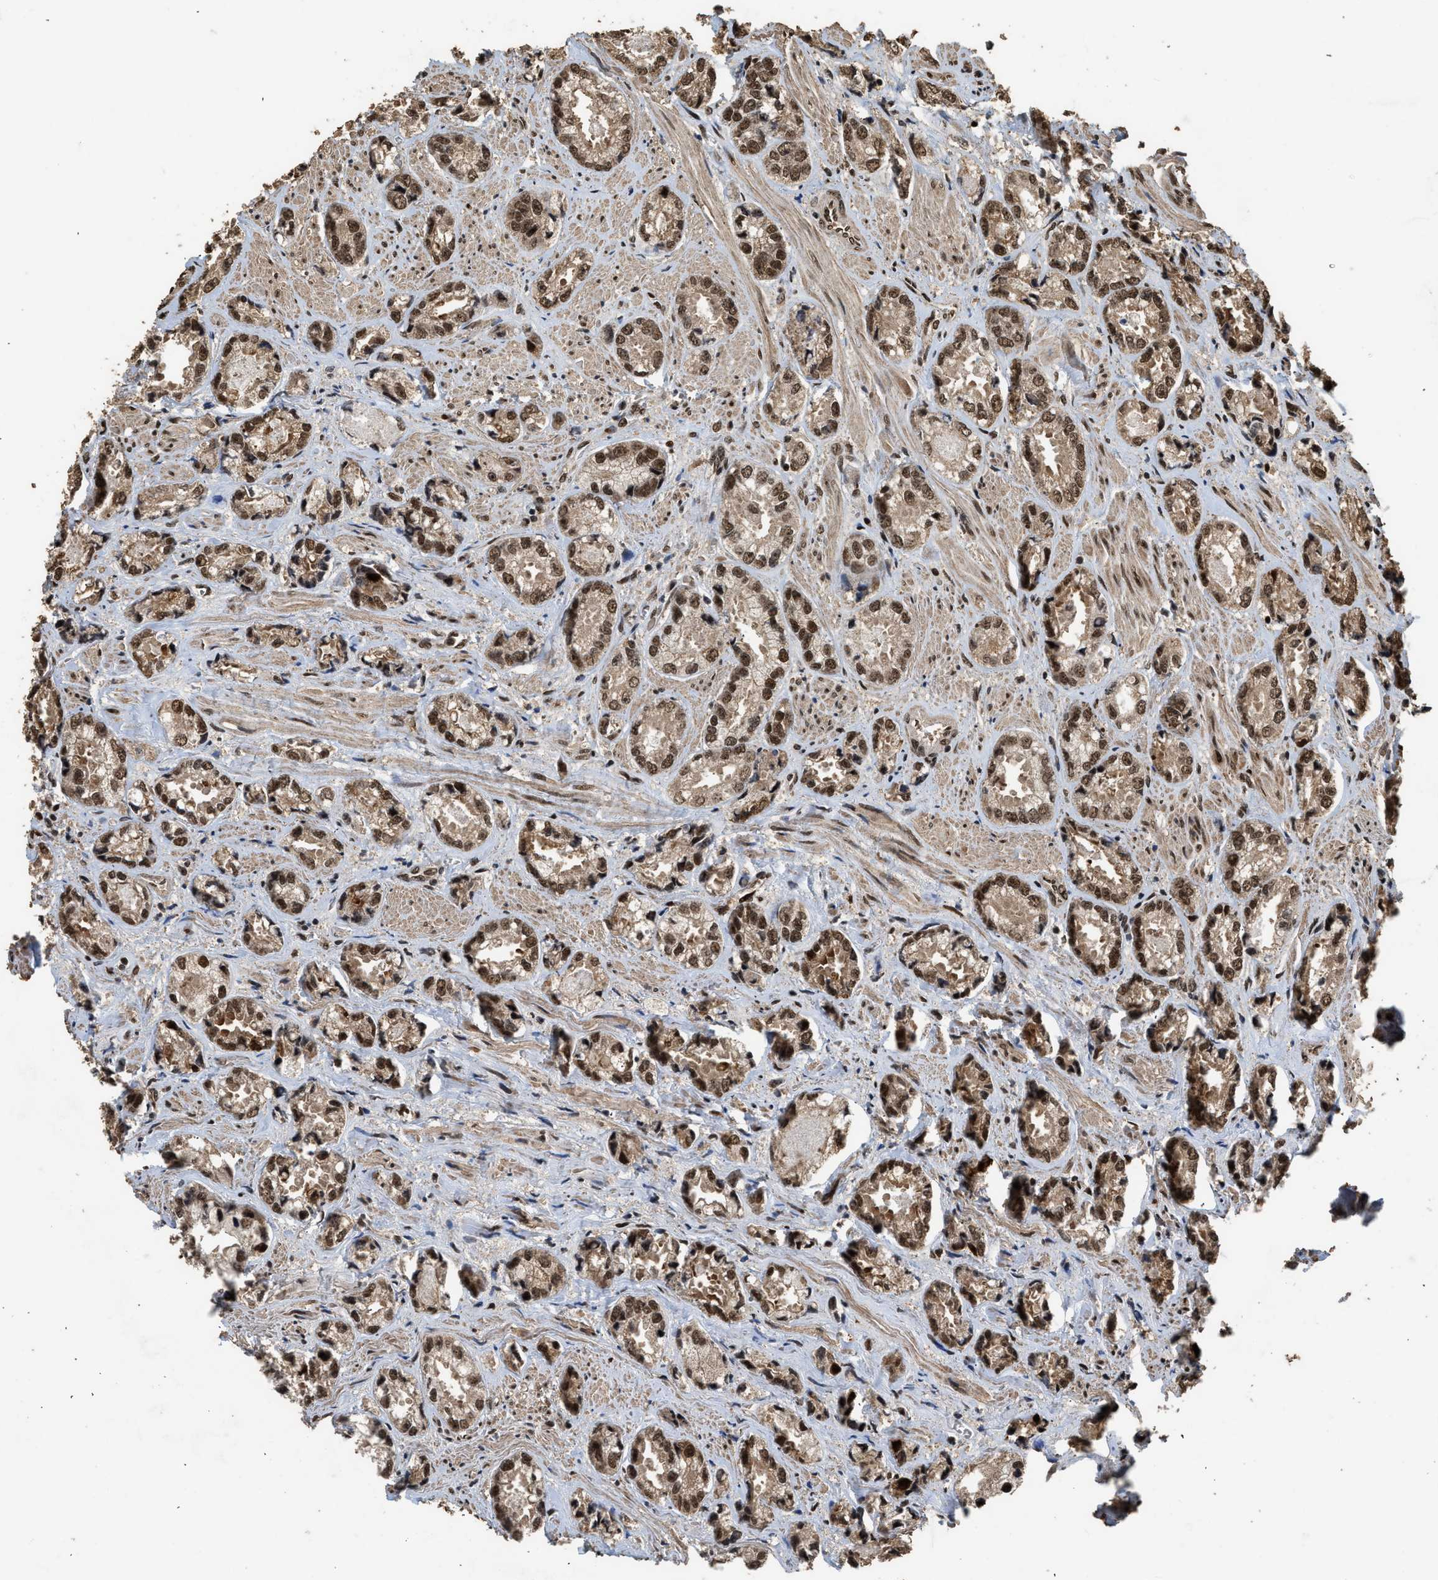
{"staining": {"intensity": "moderate", "quantity": ">75%", "location": "nuclear"}, "tissue": "prostate cancer", "cell_type": "Tumor cells", "image_type": "cancer", "snomed": [{"axis": "morphology", "description": "Adenocarcinoma, High grade"}, {"axis": "topography", "description": "Prostate"}], "caption": "Prostate cancer stained with DAB IHC displays medium levels of moderate nuclear expression in approximately >75% of tumor cells.", "gene": "PPP4R3B", "patient": {"sex": "male", "age": 61}}